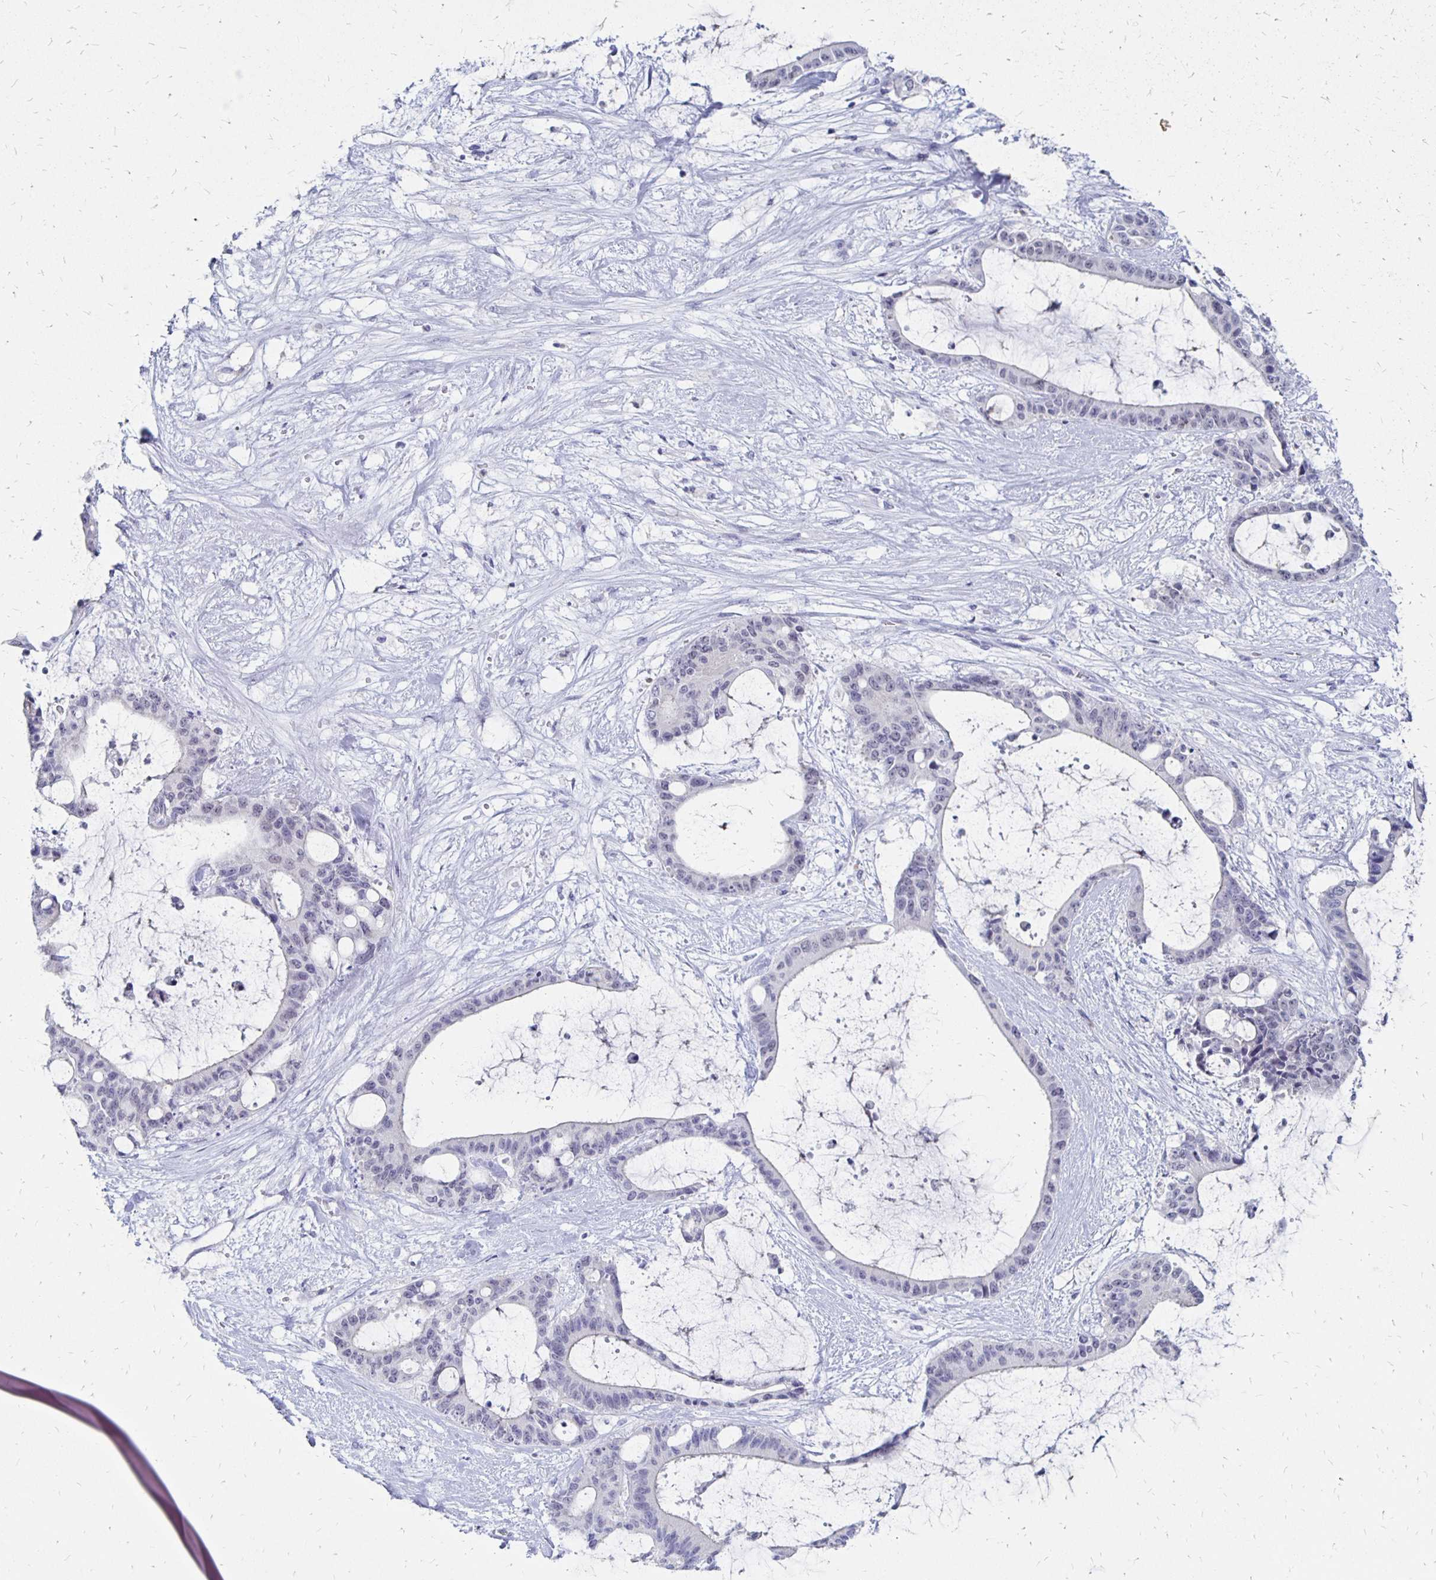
{"staining": {"intensity": "negative", "quantity": "none", "location": "none"}, "tissue": "liver cancer", "cell_type": "Tumor cells", "image_type": "cancer", "snomed": [{"axis": "morphology", "description": "Normal tissue, NOS"}, {"axis": "morphology", "description": "Cholangiocarcinoma"}, {"axis": "topography", "description": "Liver"}, {"axis": "topography", "description": "Peripheral nerve tissue"}], "caption": "Immunohistochemistry of cholangiocarcinoma (liver) shows no positivity in tumor cells.", "gene": "SYT2", "patient": {"sex": "female", "age": 73}}